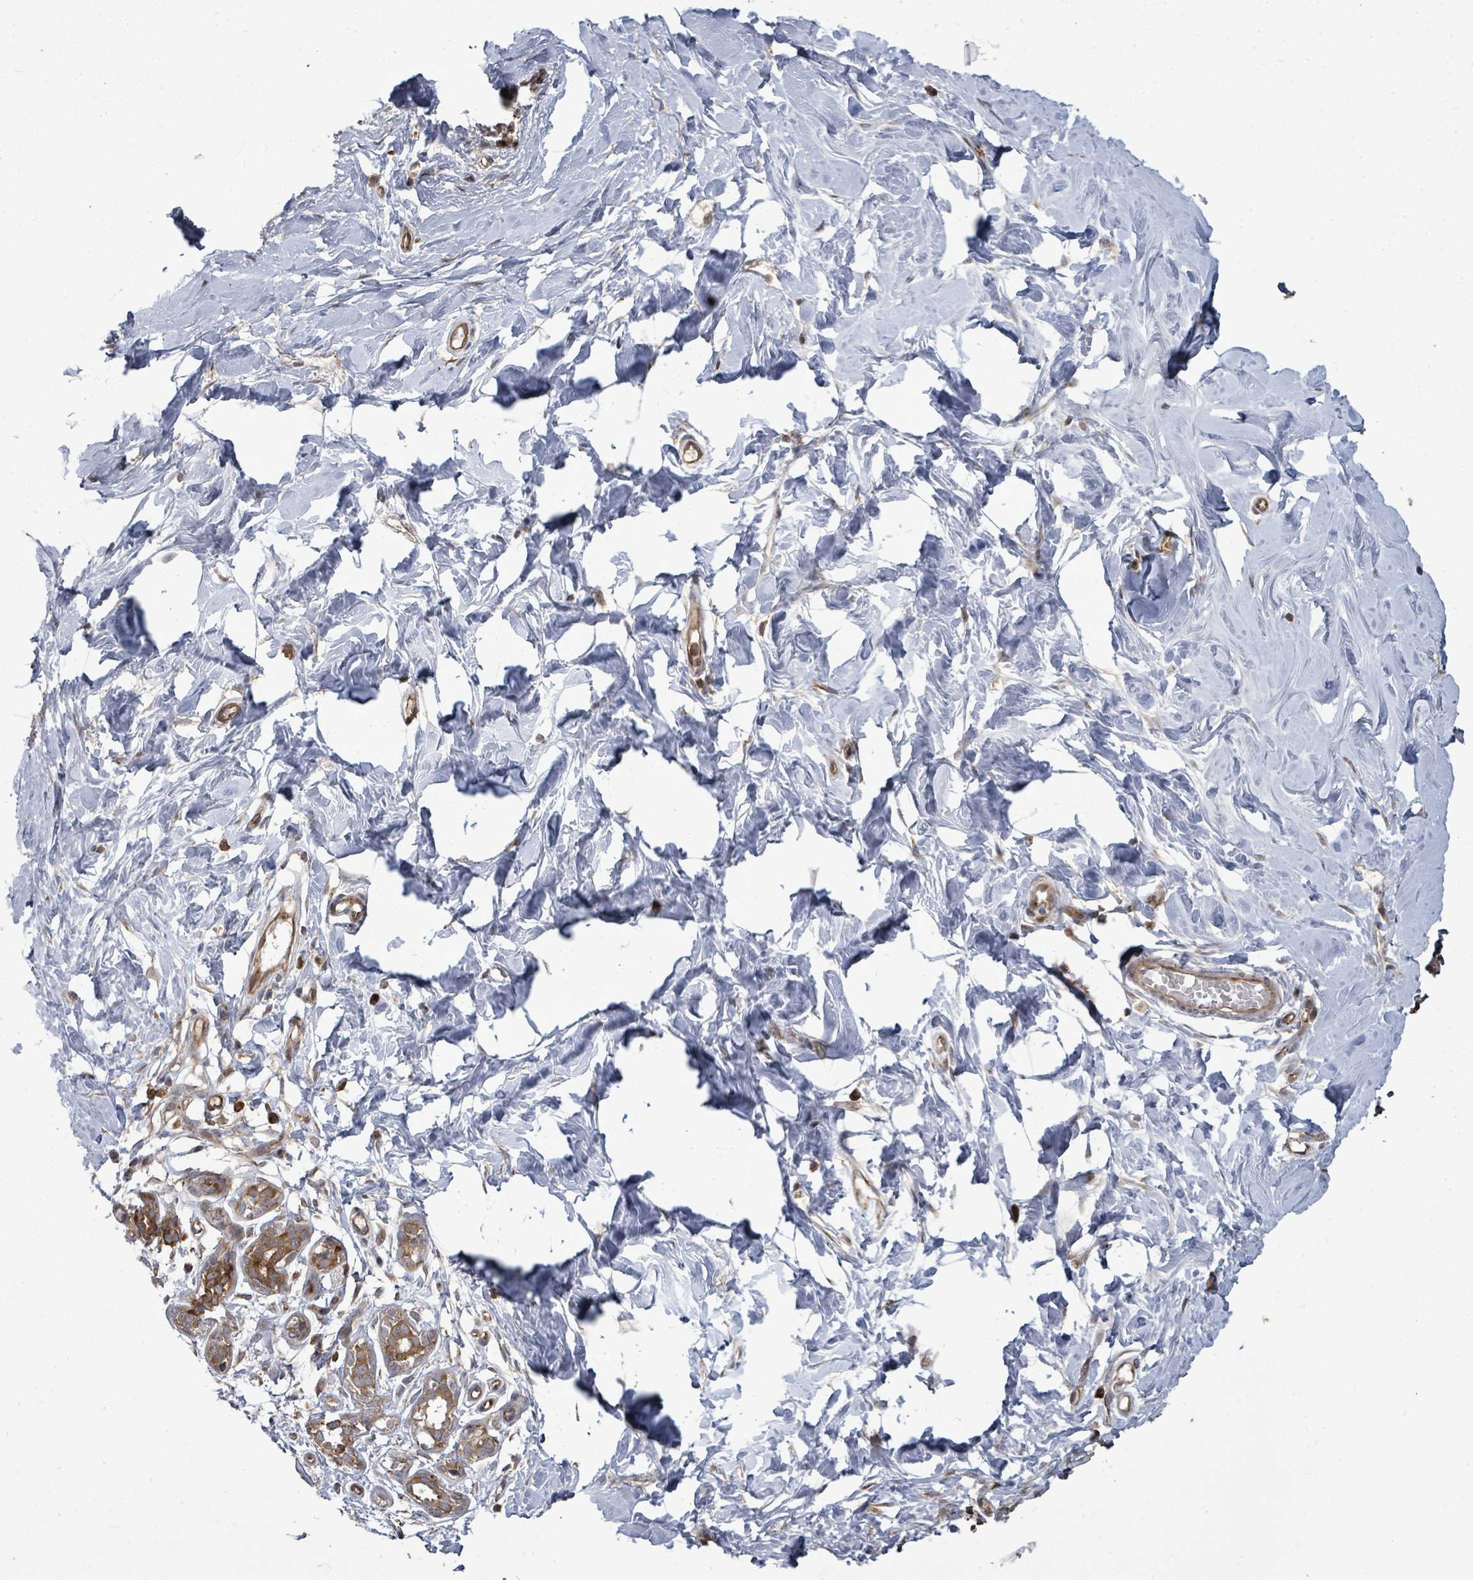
{"staining": {"intensity": "negative", "quantity": "none", "location": "none"}, "tissue": "breast", "cell_type": "Adipocytes", "image_type": "normal", "snomed": [{"axis": "morphology", "description": "Normal tissue, NOS"}, {"axis": "topography", "description": "Breast"}], "caption": "Immunohistochemistry (IHC) of unremarkable breast demonstrates no staining in adipocytes.", "gene": "EIF3CL", "patient": {"sex": "female", "age": 27}}